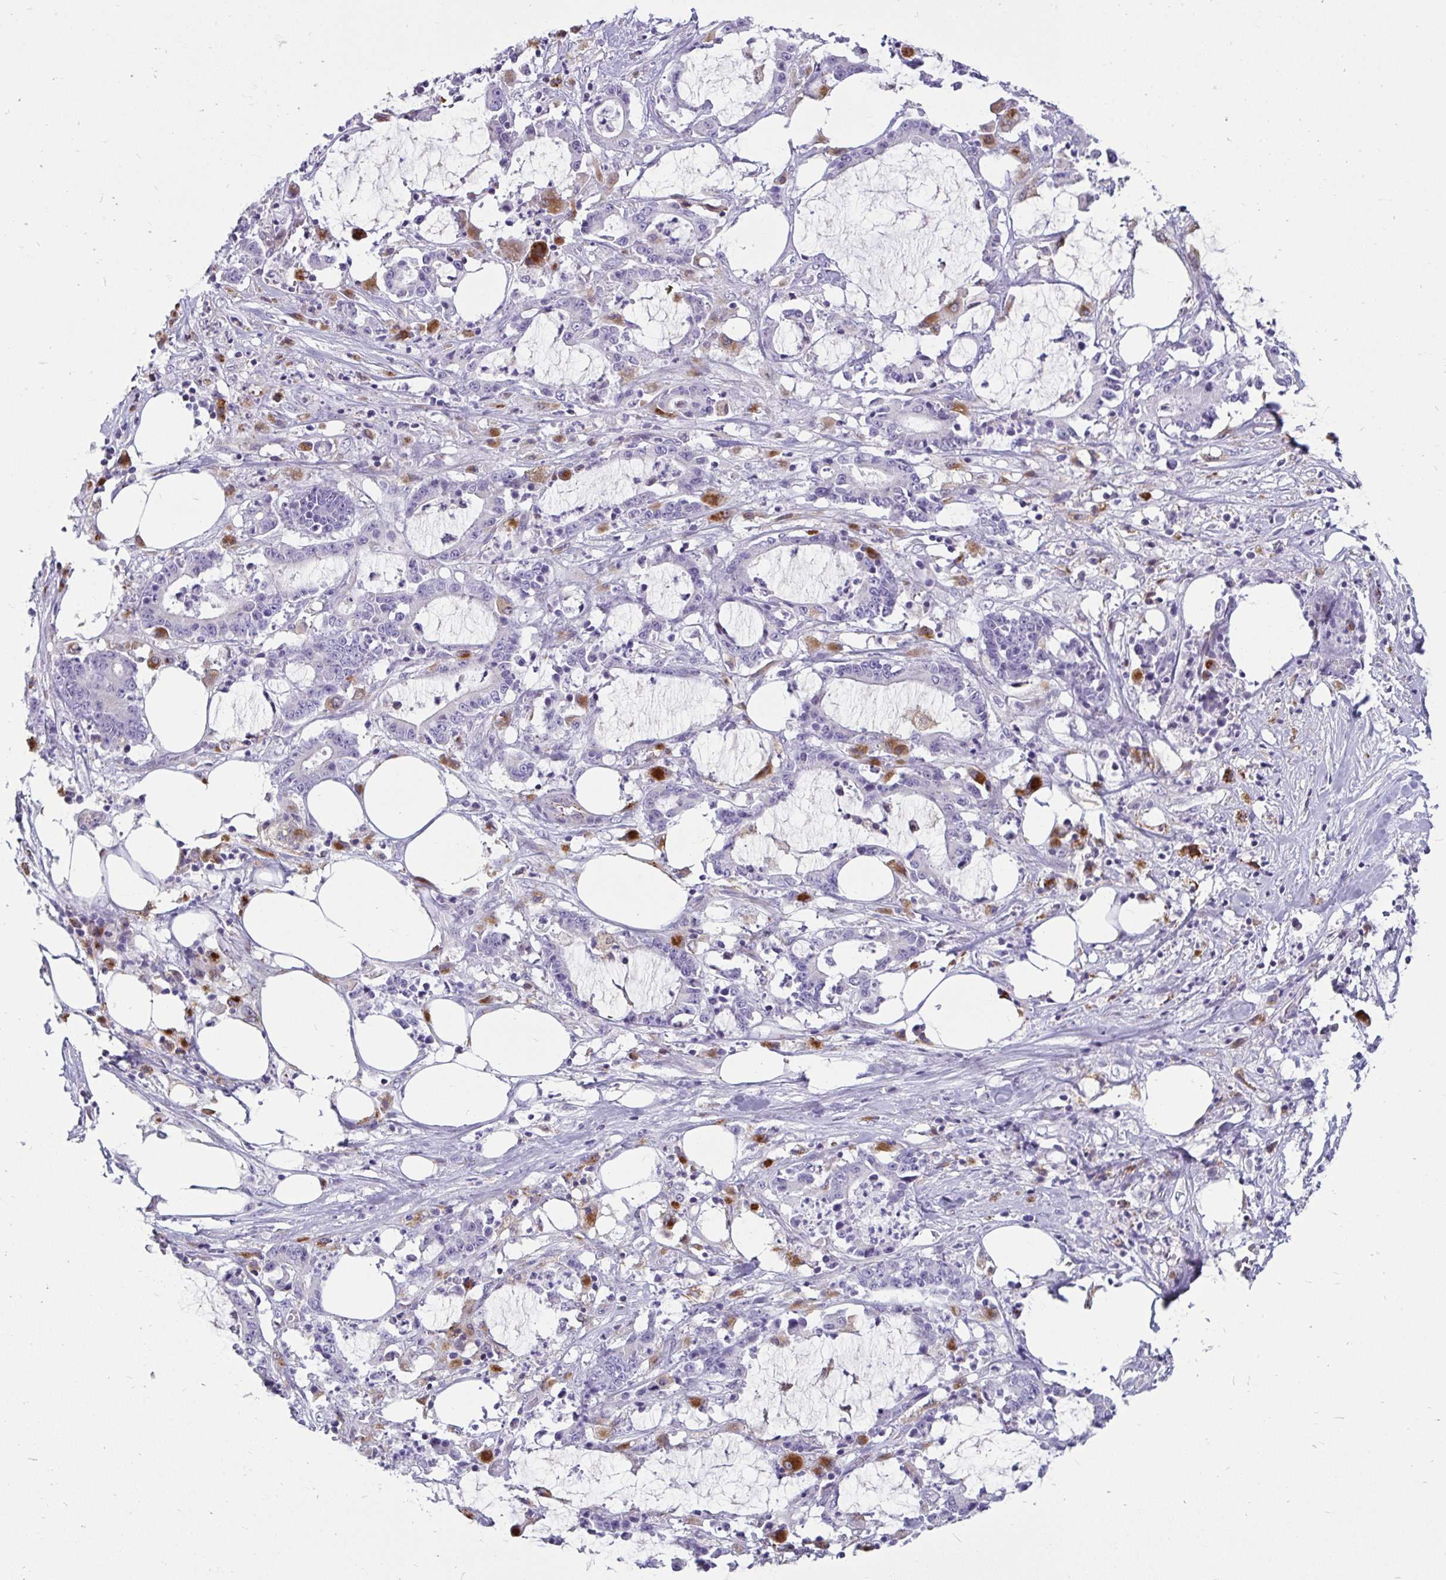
{"staining": {"intensity": "negative", "quantity": "none", "location": "none"}, "tissue": "stomach cancer", "cell_type": "Tumor cells", "image_type": "cancer", "snomed": [{"axis": "morphology", "description": "Adenocarcinoma, NOS"}, {"axis": "topography", "description": "Stomach, upper"}], "caption": "A histopathology image of human stomach cancer is negative for staining in tumor cells.", "gene": "CTSZ", "patient": {"sex": "male", "age": 68}}